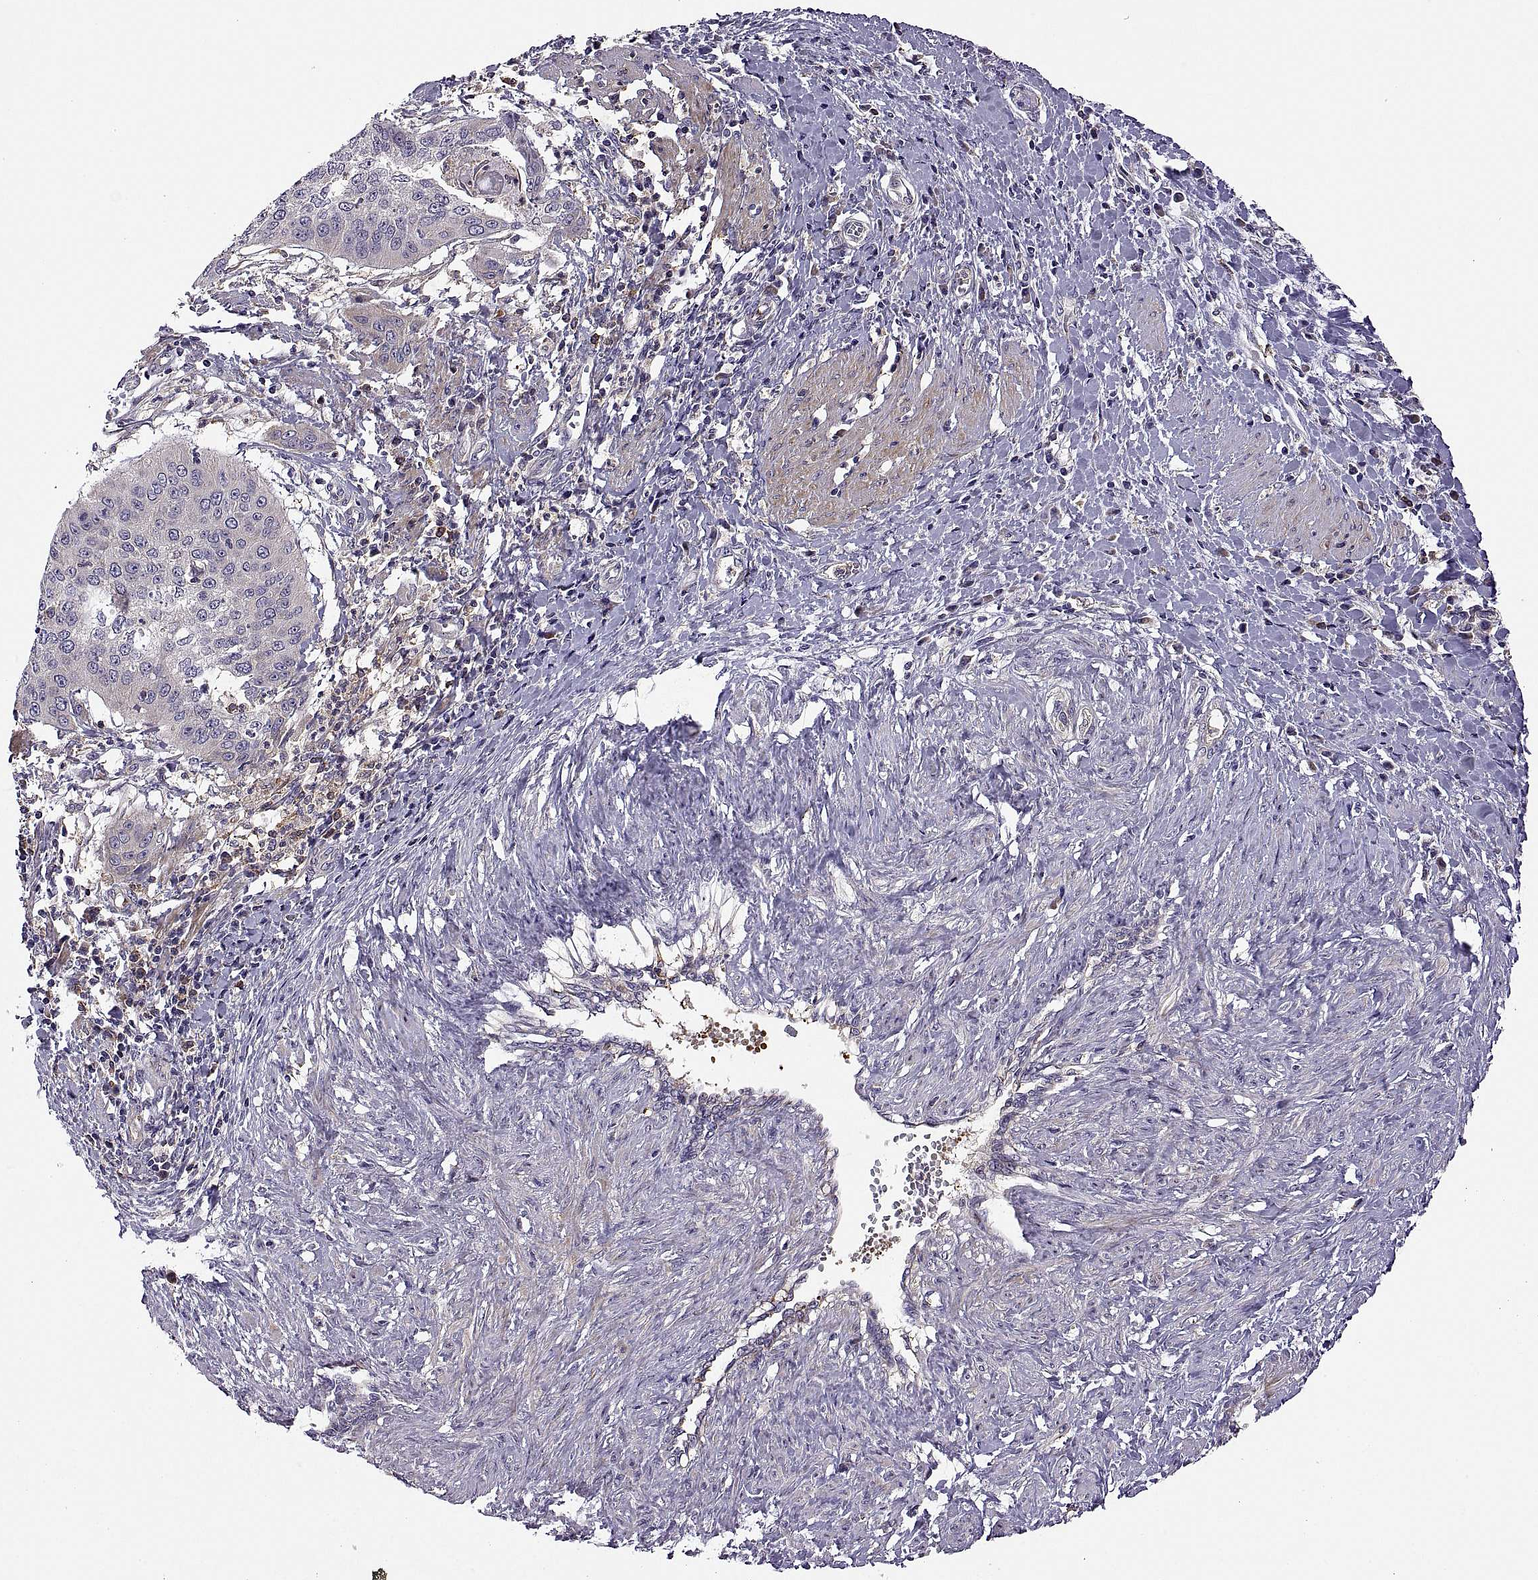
{"staining": {"intensity": "negative", "quantity": "none", "location": "none"}, "tissue": "cervical cancer", "cell_type": "Tumor cells", "image_type": "cancer", "snomed": [{"axis": "morphology", "description": "Squamous cell carcinoma, NOS"}, {"axis": "topography", "description": "Cervix"}], "caption": "DAB (3,3'-diaminobenzidine) immunohistochemical staining of human cervical squamous cell carcinoma exhibits no significant positivity in tumor cells.", "gene": "SPATA32", "patient": {"sex": "female", "age": 39}}